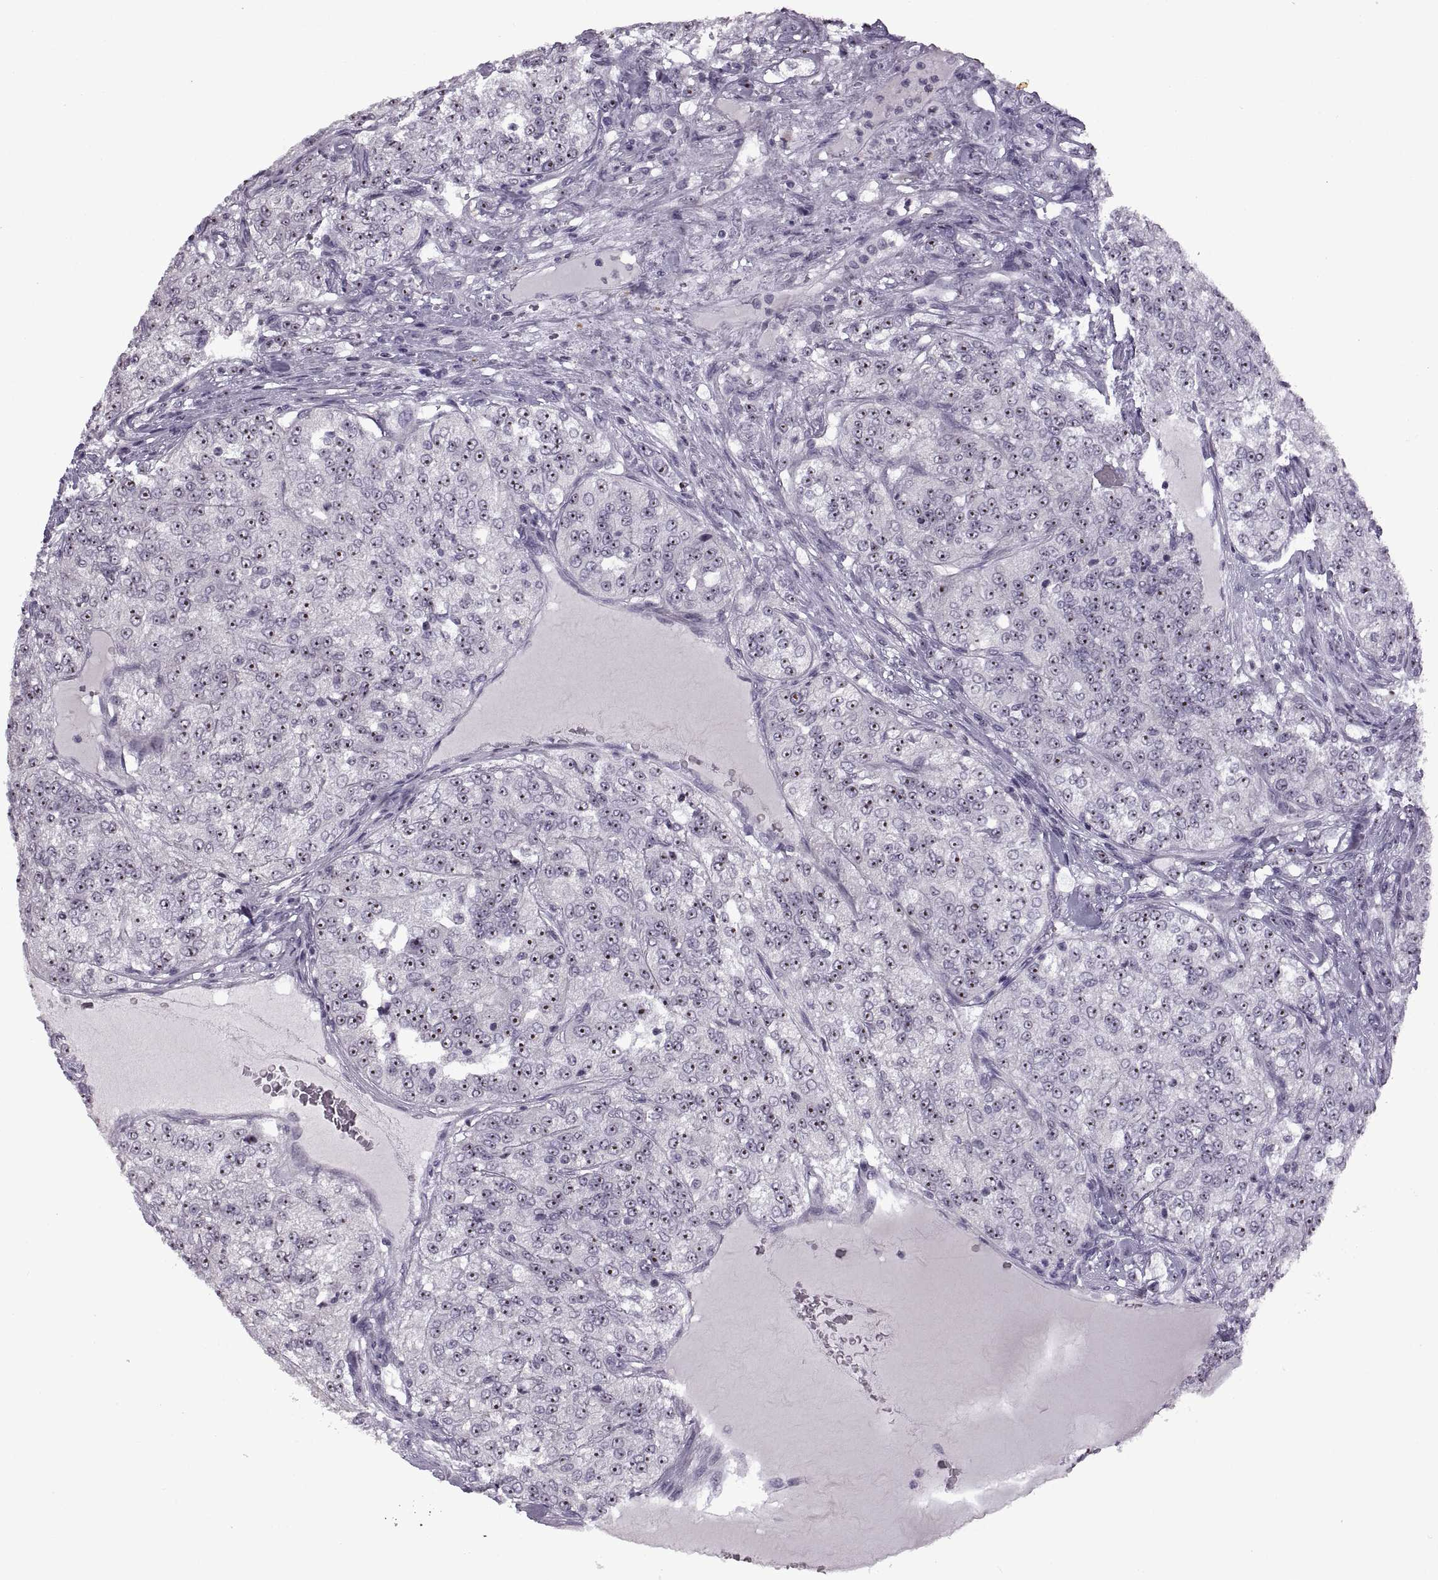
{"staining": {"intensity": "strong", "quantity": ">75%", "location": "nuclear"}, "tissue": "renal cancer", "cell_type": "Tumor cells", "image_type": "cancer", "snomed": [{"axis": "morphology", "description": "Adenocarcinoma, NOS"}, {"axis": "topography", "description": "Kidney"}], "caption": "A photomicrograph of human adenocarcinoma (renal) stained for a protein demonstrates strong nuclear brown staining in tumor cells.", "gene": "SINHCAF", "patient": {"sex": "female", "age": 63}}